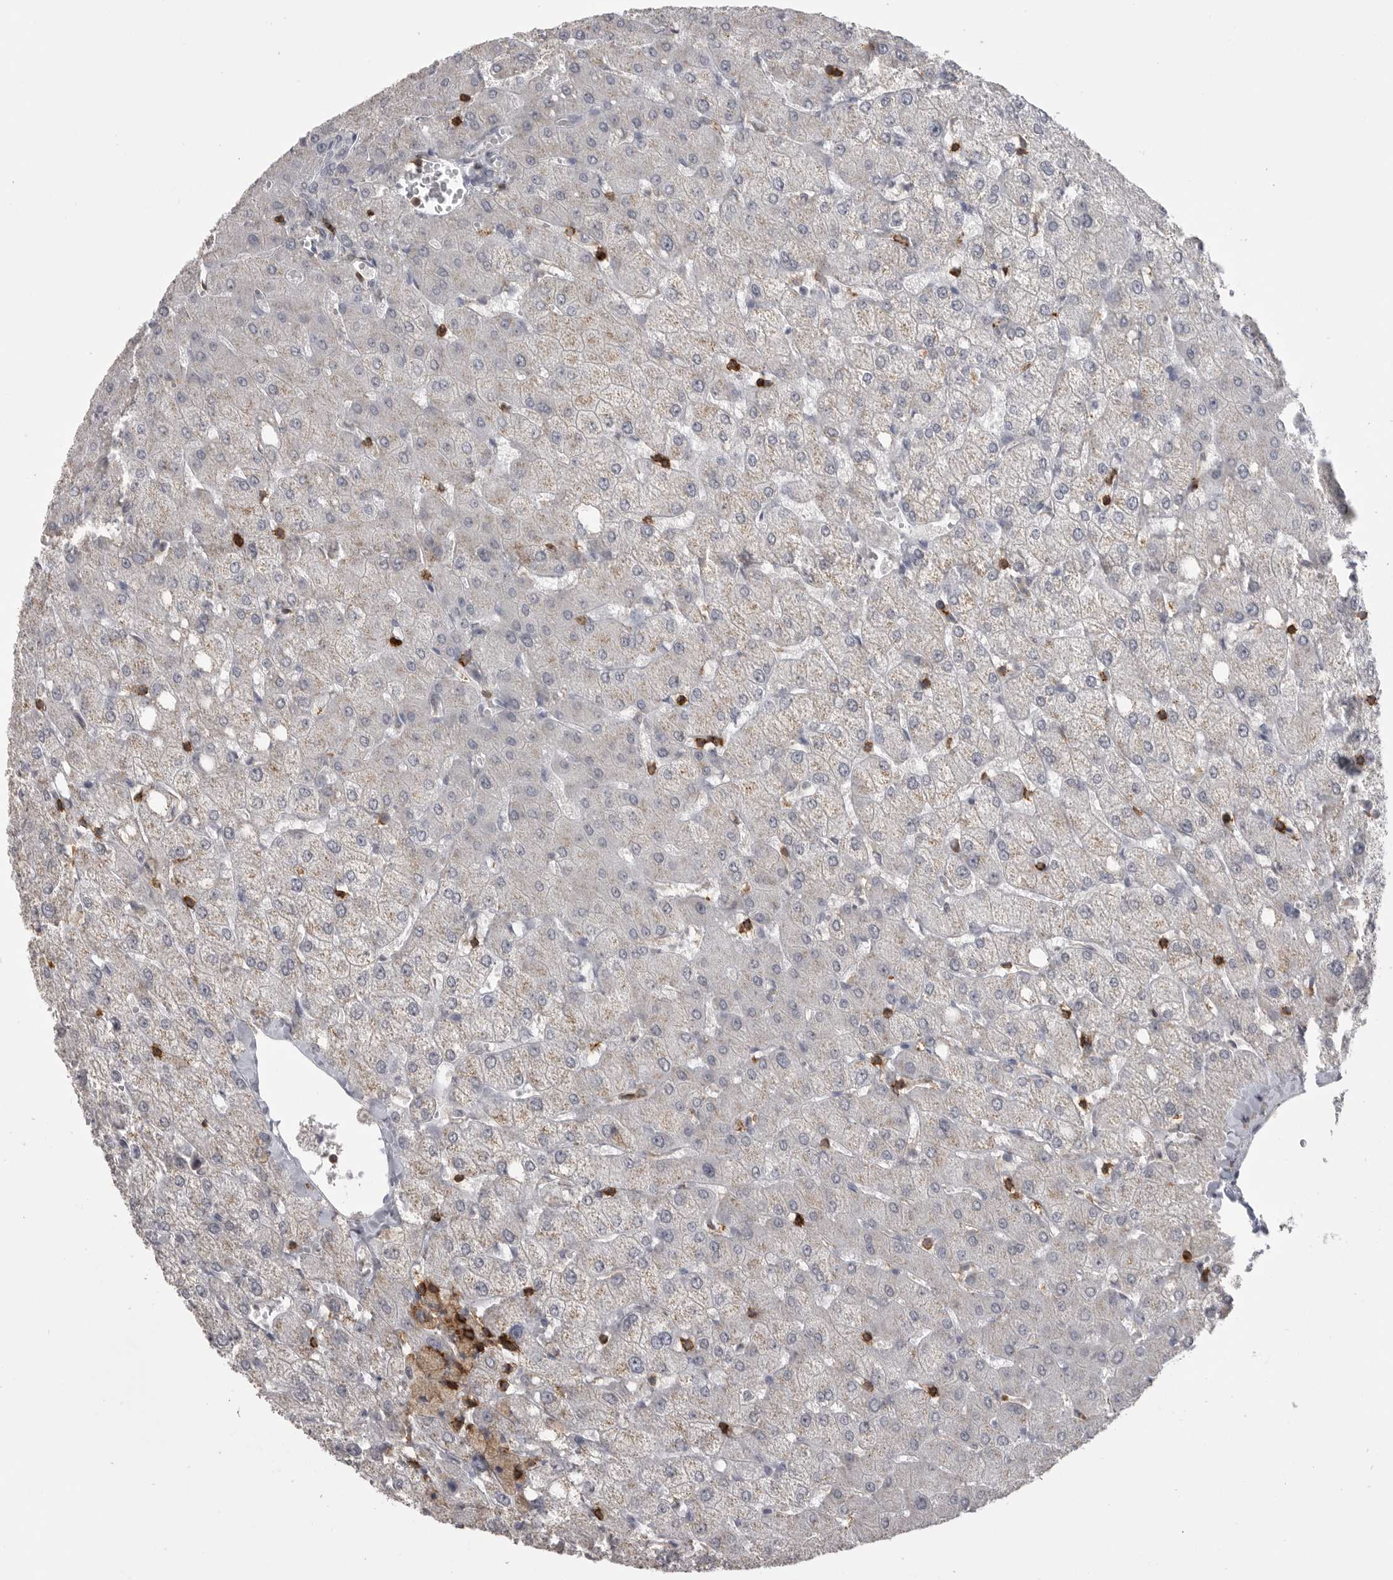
{"staining": {"intensity": "negative", "quantity": "none", "location": "none"}, "tissue": "liver", "cell_type": "Cholangiocytes", "image_type": "normal", "snomed": [{"axis": "morphology", "description": "Normal tissue, NOS"}, {"axis": "topography", "description": "Liver"}], "caption": "Cholangiocytes are negative for brown protein staining in unremarkable liver. (DAB IHC, high magnification).", "gene": "ITGAL", "patient": {"sex": "female", "age": 54}}